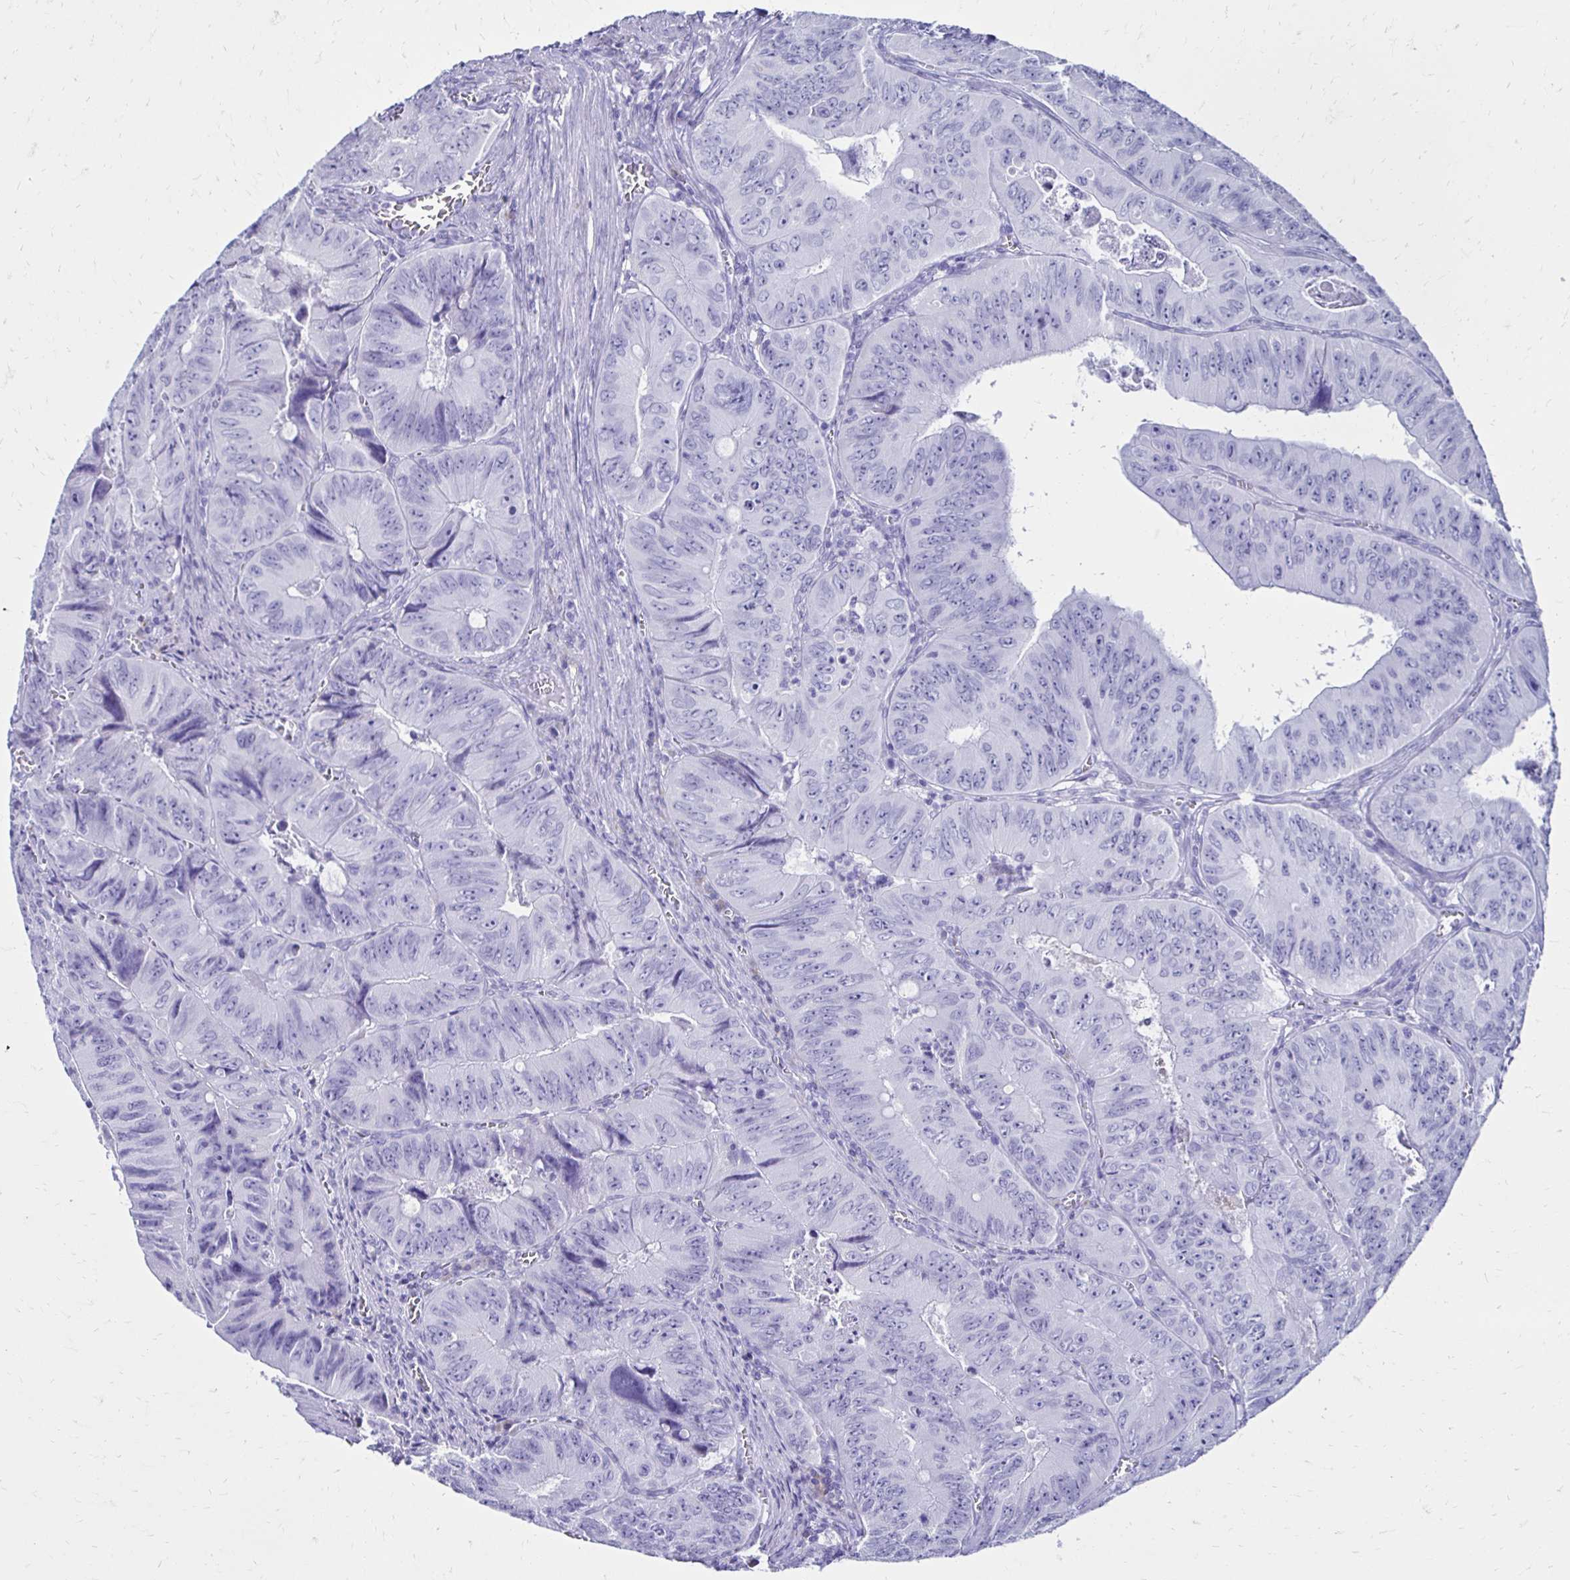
{"staining": {"intensity": "negative", "quantity": "none", "location": "none"}, "tissue": "colorectal cancer", "cell_type": "Tumor cells", "image_type": "cancer", "snomed": [{"axis": "morphology", "description": "Adenocarcinoma, NOS"}, {"axis": "topography", "description": "Colon"}], "caption": "Tumor cells show no significant protein positivity in adenocarcinoma (colorectal).", "gene": "CST5", "patient": {"sex": "female", "age": 84}}